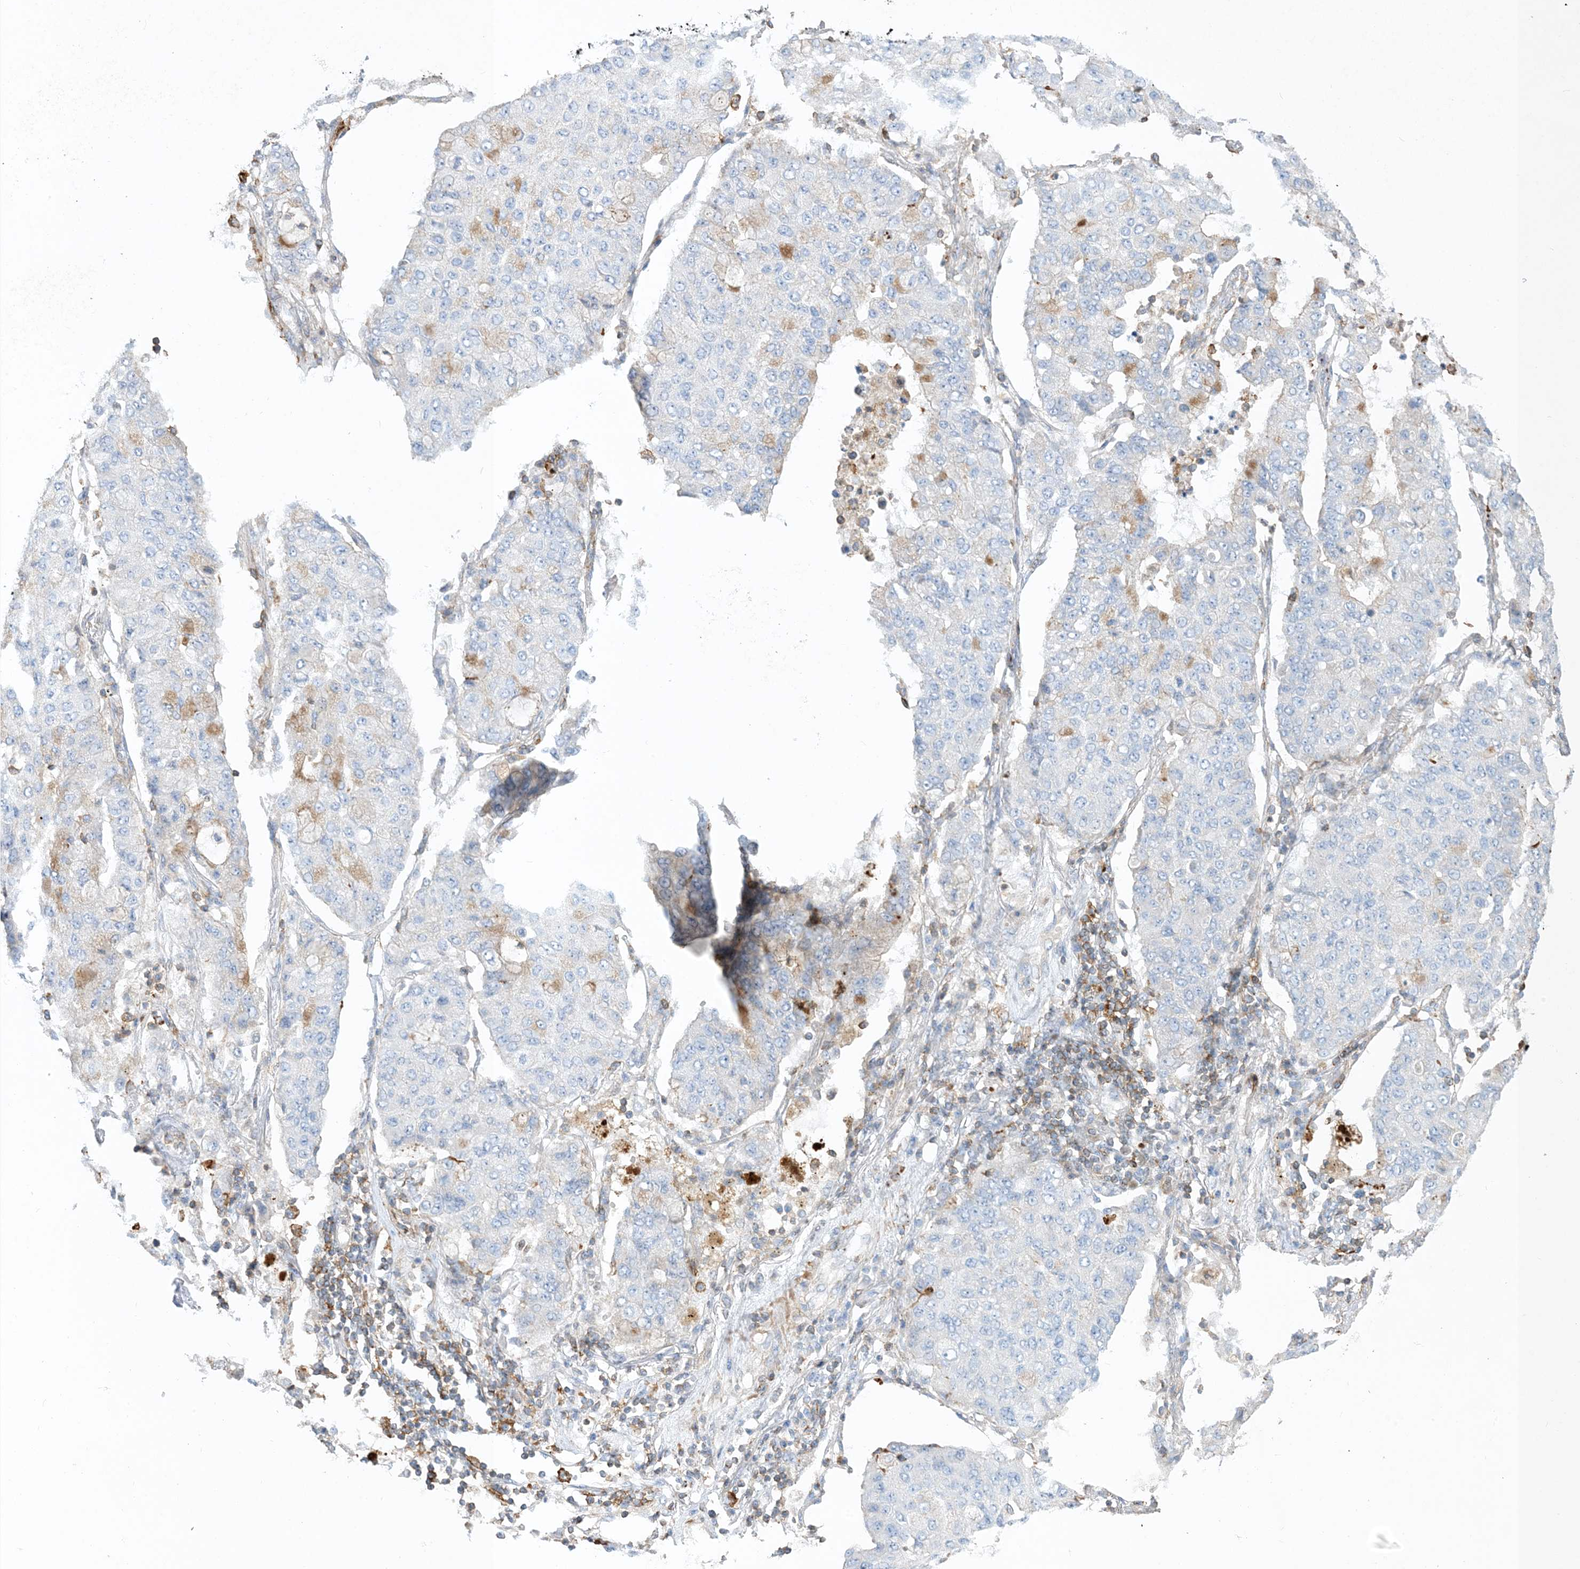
{"staining": {"intensity": "weak", "quantity": "<25%", "location": "cytoplasmic/membranous"}, "tissue": "lung cancer", "cell_type": "Tumor cells", "image_type": "cancer", "snomed": [{"axis": "morphology", "description": "Squamous cell carcinoma, NOS"}, {"axis": "topography", "description": "Lung"}], "caption": "DAB (3,3'-diaminobenzidine) immunohistochemical staining of human lung cancer shows no significant positivity in tumor cells.", "gene": "GTF3C2", "patient": {"sex": "male", "age": 74}}